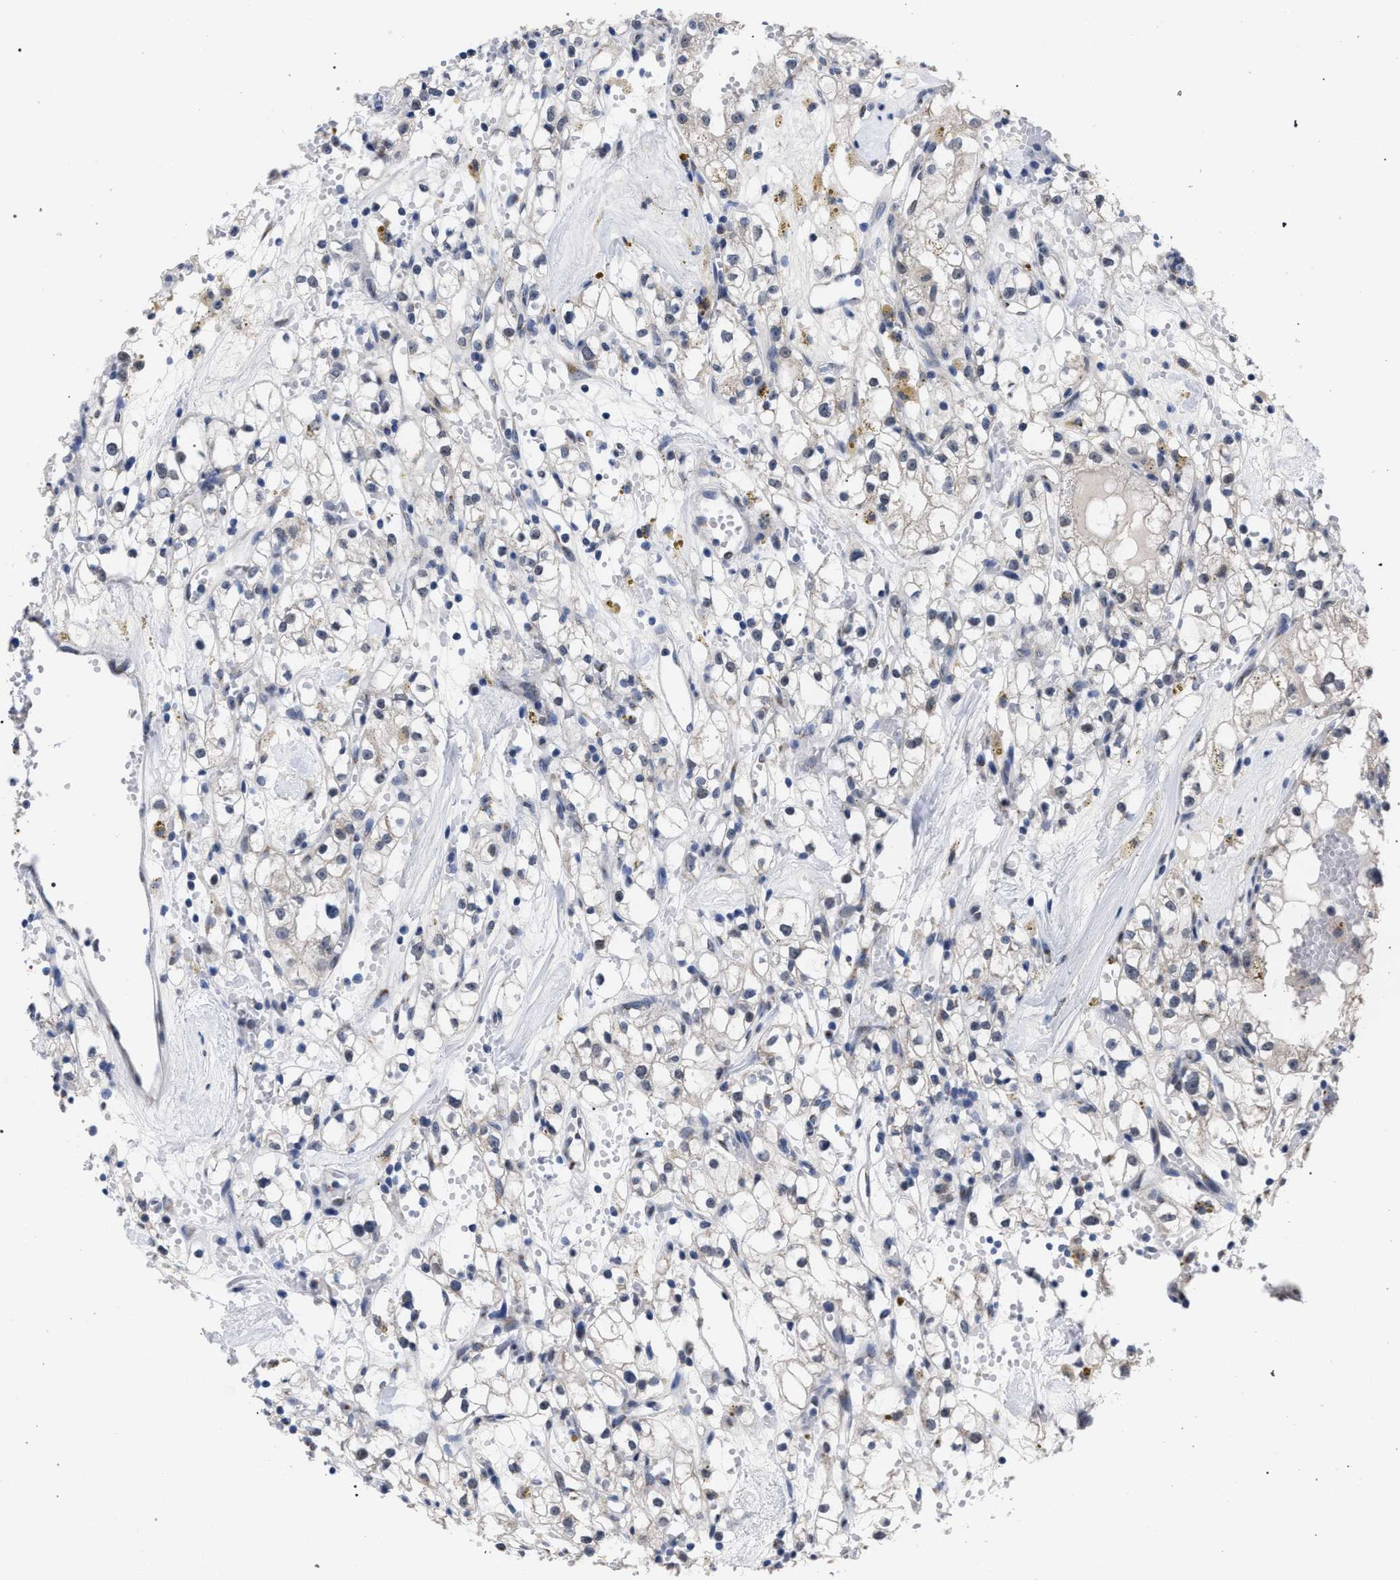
{"staining": {"intensity": "weak", "quantity": "<25%", "location": "cytoplasmic/membranous"}, "tissue": "renal cancer", "cell_type": "Tumor cells", "image_type": "cancer", "snomed": [{"axis": "morphology", "description": "Adenocarcinoma, NOS"}, {"axis": "topography", "description": "Kidney"}], "caption": "This is an immunohistochemistry image of human renal cancer (adenocarcinoma). There is no staining in tumor cells.", "gene": "GOLGA2", "patient": {"sex": "male", "age": 56}}